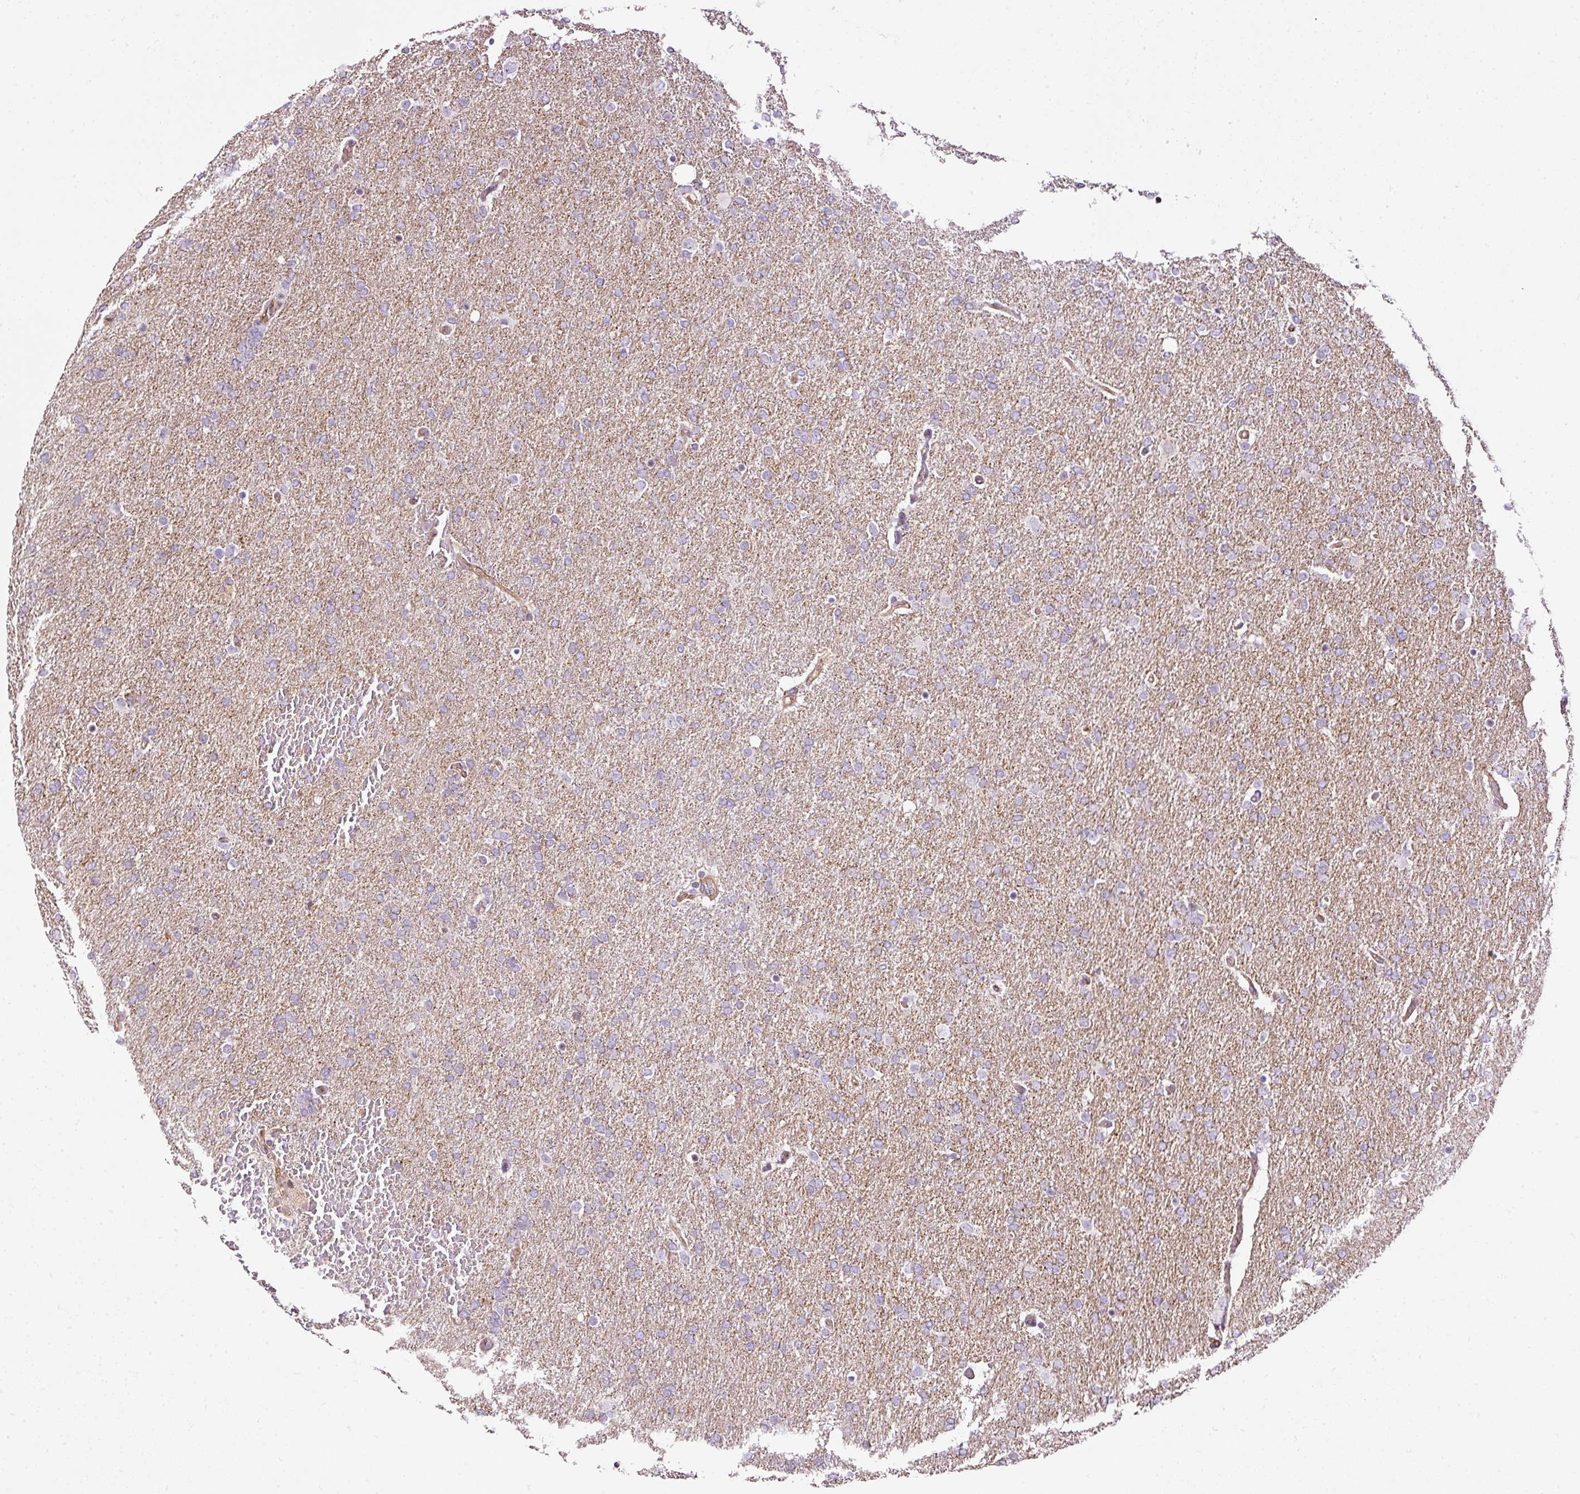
{"staining": {"intensity": "negative", "quantity": "none", "location": "none"}, "tissue": "glioma", "cell_type": "Tumor cells", "image_type": "cancer", "snomed": [{"axis": "morphology", "description": "Glioma, malignant, High grade"}, {"axis": "topography", "description": "Brain"}], "caption": "DAB immunohistochemical staining of human malignant high-grade glioma reveals no significant staining in tumor cells.", "gene": "SCNM1", "patient": {"sex": "male", "age": 72}}